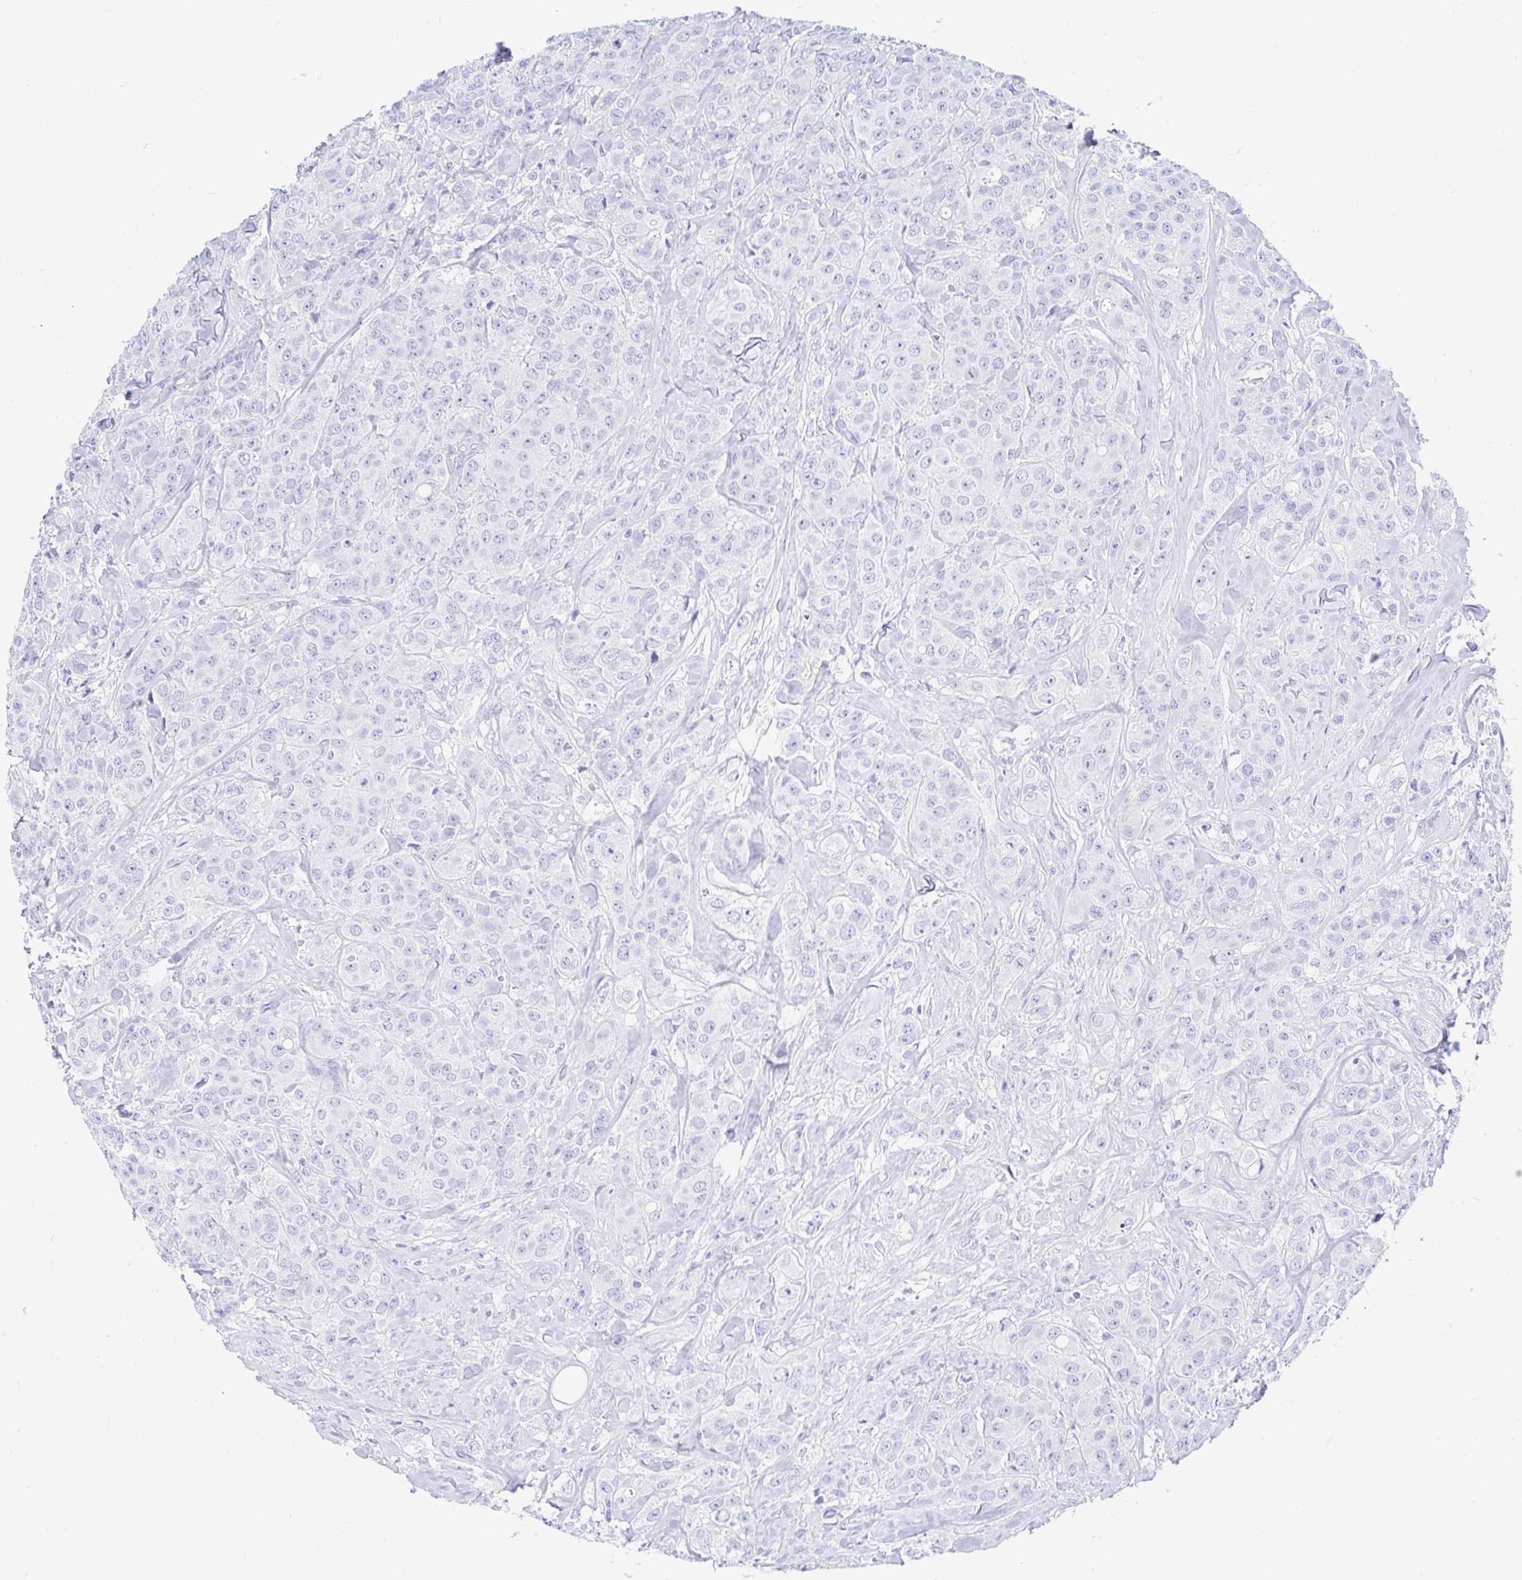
{"staining": {"intensity": "negative", "quantity": "none", "location": "none"}, "tissue": "breast cancer", "cell_type": "Tumor cells", "image_type": "cancer", "snomed": [{"axis": "morphology", "description": "Normal tissue, NOS"}, {"axis": "morphology", "description": "Duct carcinoma"}, {"axis": "topography", "description": "Breast"}], "caption": "DAB immunohistochemical staining of breast infiltrating ductal carcinoma displays no significant positivity in tumor cells.", "gene": "NR2E1", "patient": {"sex": "female", "age": 43}}